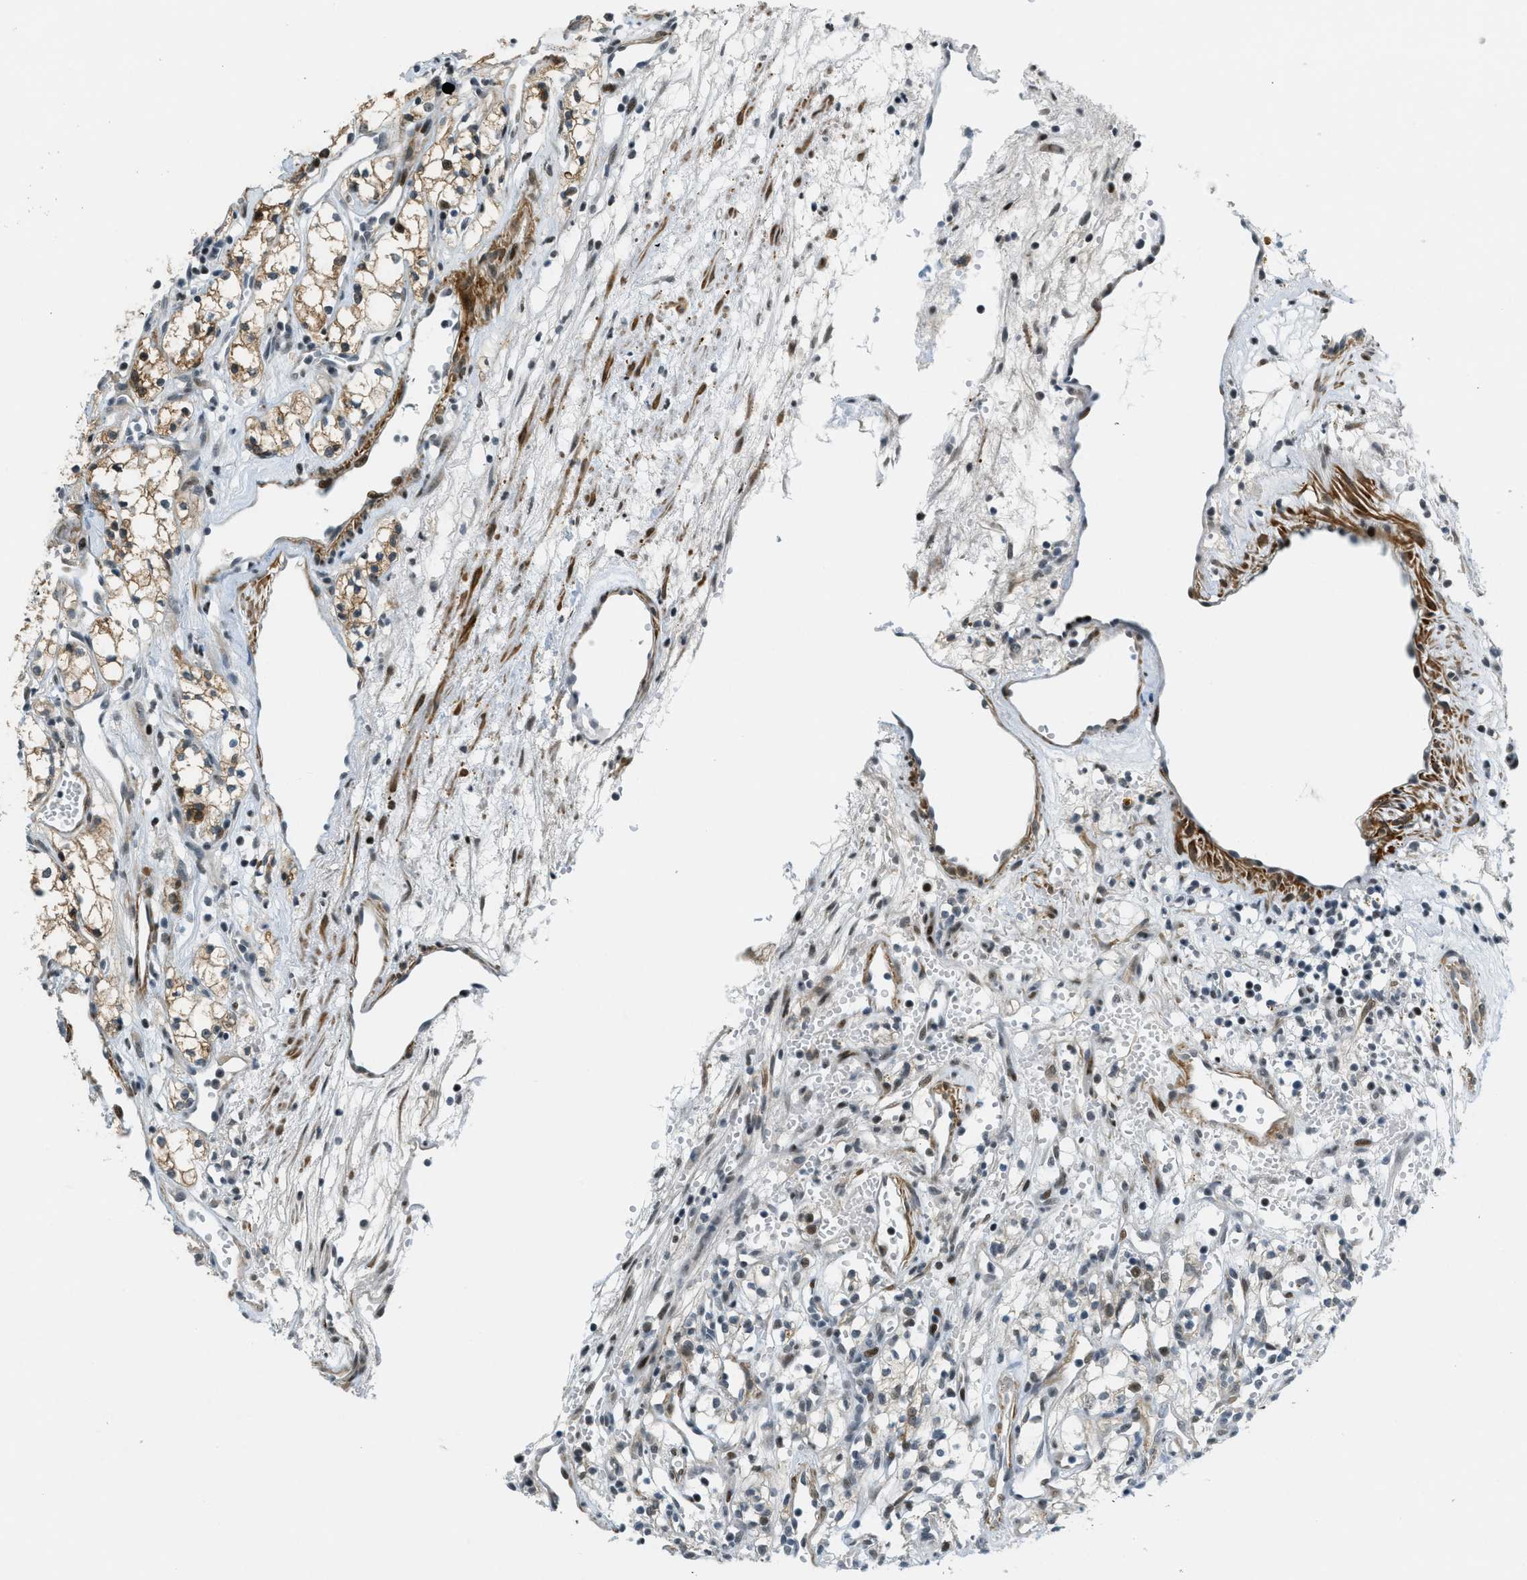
{"staining": {"intensity": "moderate", "quantity": "25%-75%", "location": "cytoplasmic/membranous"}, "tissue": "renal cancer", "cell_type": "Tumor cells", "image_type": "cancer", "snomed": [{"axis": "morphology", "description": "Adenocarcinoma, NOS"}, {"axis": "topography", "description": "Kidney"}], "caption": "The immunohistochemical stain shows moderate cytoplasmic/membranous expression in tumor cells of adenocarcinoma (renal) tissue.", "gene": "ZDHHC23", "patient": {"sex": "male", "age": 59}}